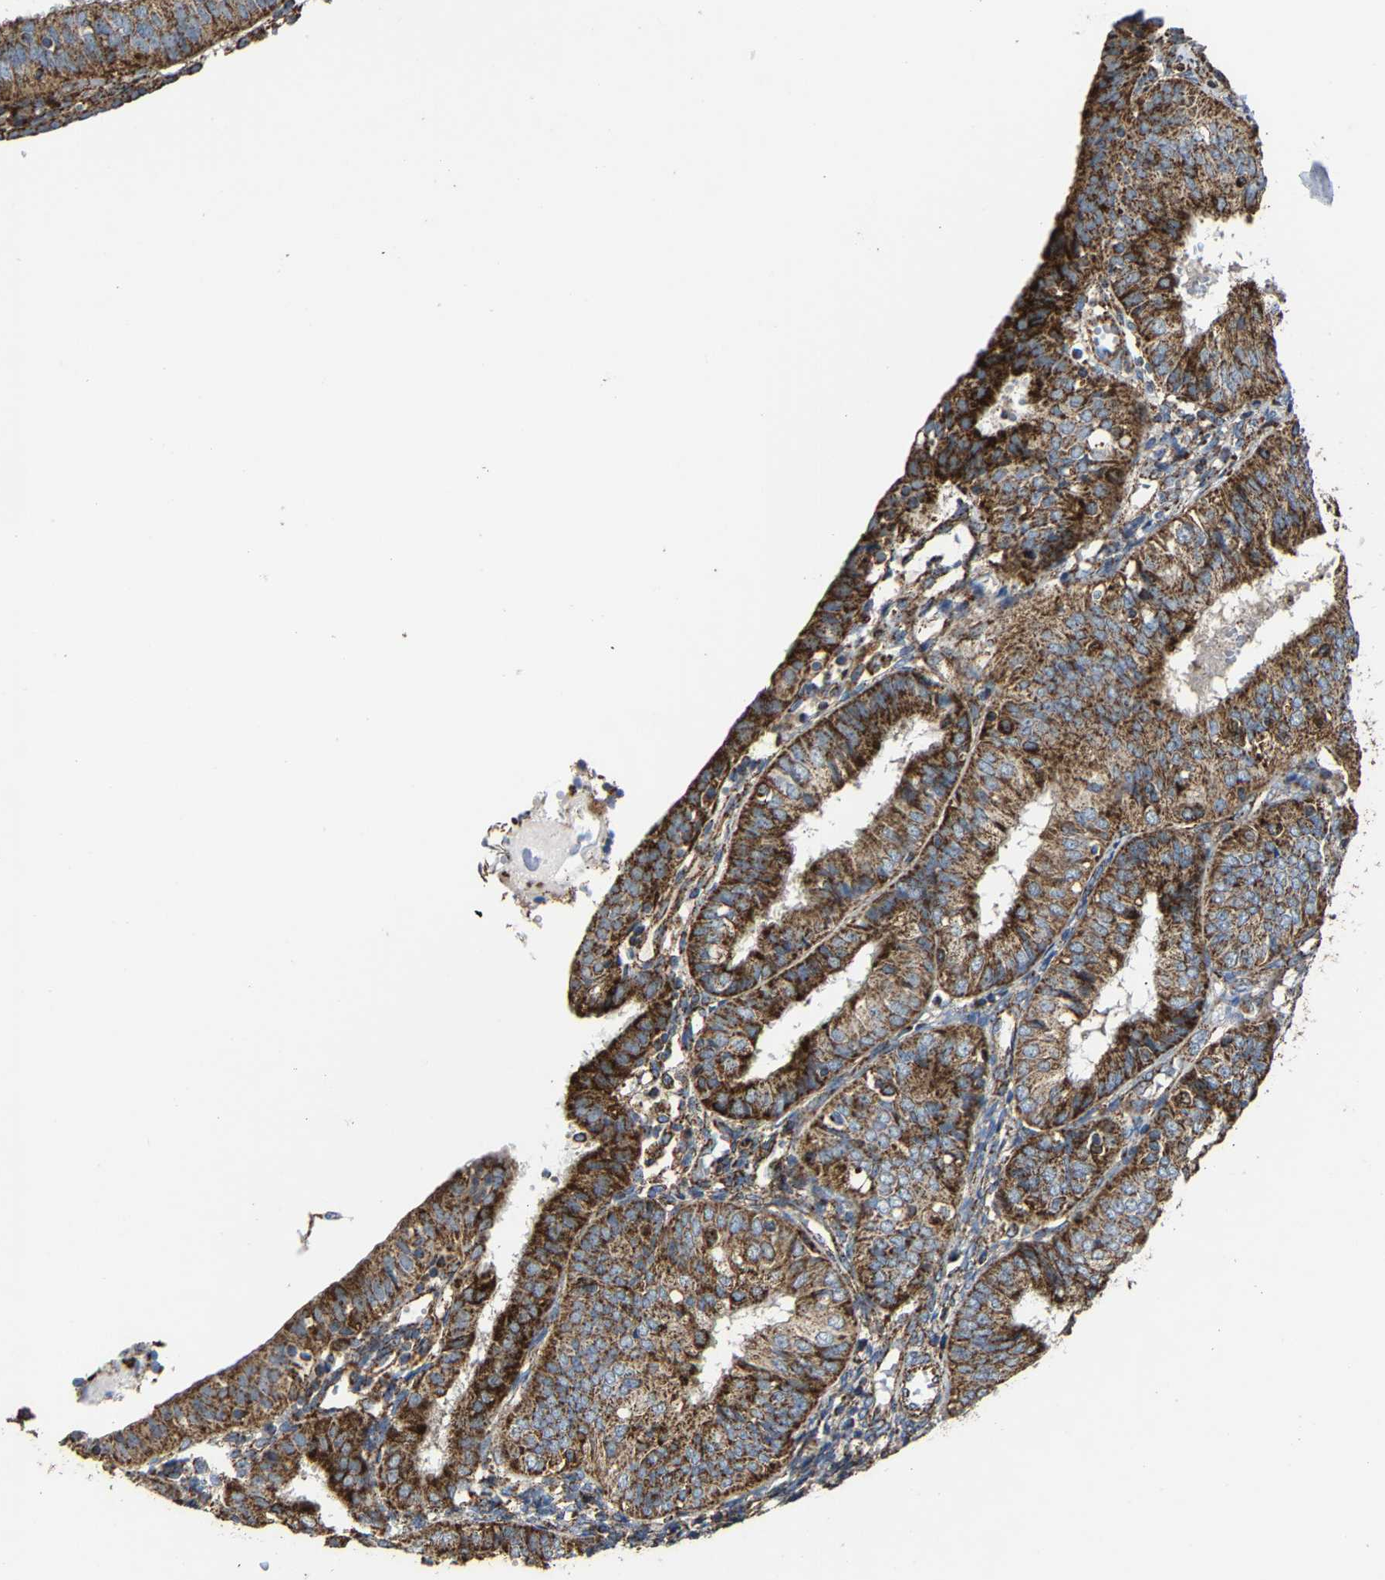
{"staining": {"intensity": "strong", "quantity": ">75%", "location": "cytoplasmic/membranous"}, "tissue": "endometrial cancer", "cell_type": "Tumor cells", "image_type": "cancer", "snomed": [{"axis": "morphology", "description": "Adenocarcinoma, NOS"}, {"axis": "topography", "description": "Endometrium"}], "caption": "Tumor cells exhibit high levels of strong cytoplasmic/membranous positivity in about >75% of cells in human endometrial adenocarcinoma.", "gene": "NDUFV3", "patient": {"sex": "female", "age": 58}}